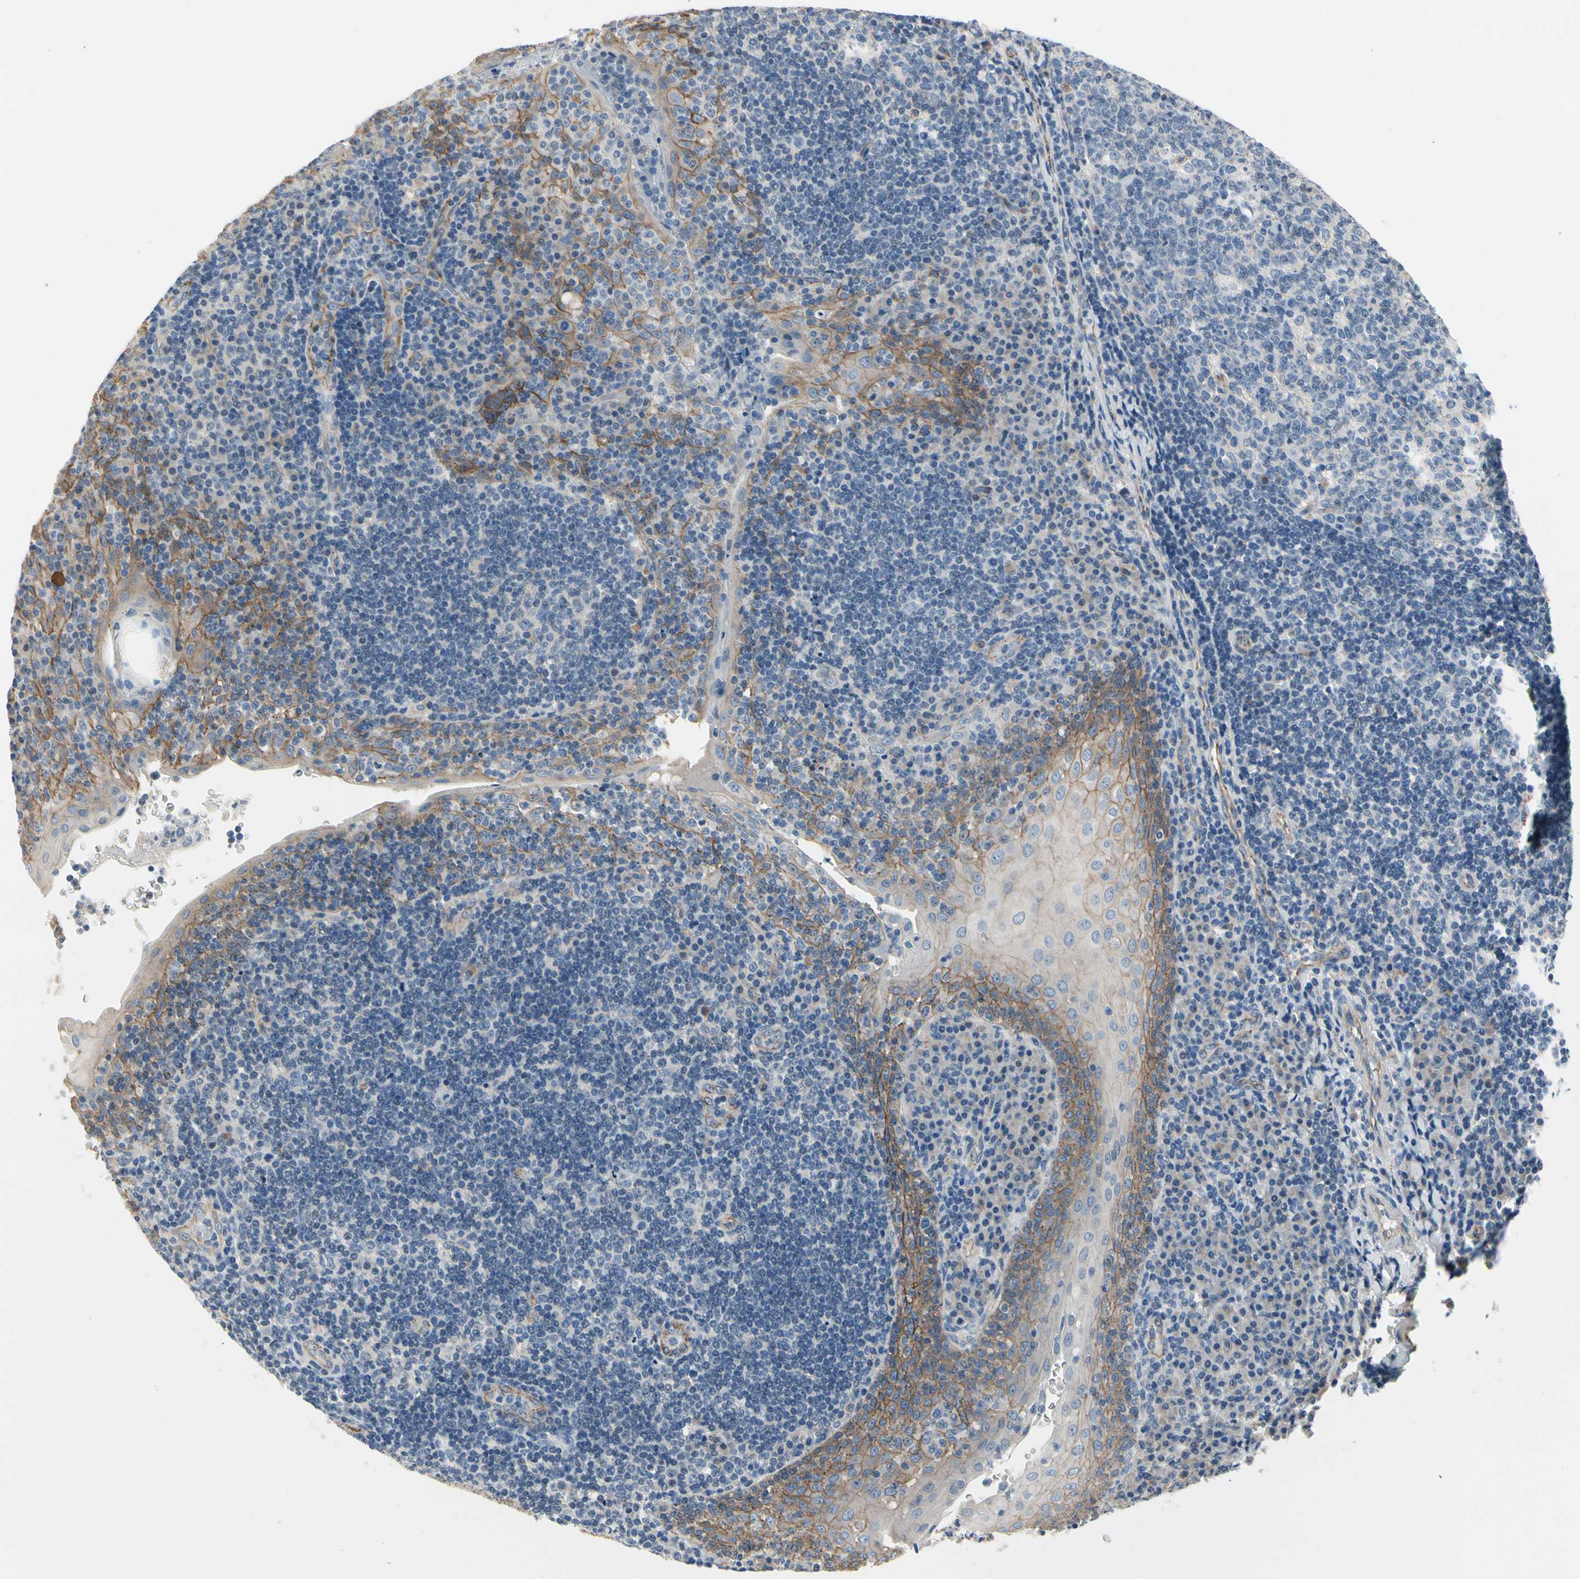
{"staining": {"intensity": "negative", "quantity": "none", "location": "none"}, "tissue": "tonsil", "cell_type": "Germinal center cells", "image_type": "normal", "snomed": [{"axis": "morphology", "description": "Normal tissue, NOS"}, {"axis": "topography", "description": "Tonsil"}], "caption": "Tonsil stained for a protein using immunohistochemistry demonstrates no expression germinal center cells.", "gene": "LGR6", "patient": {"sex": "female", "age": 40}}